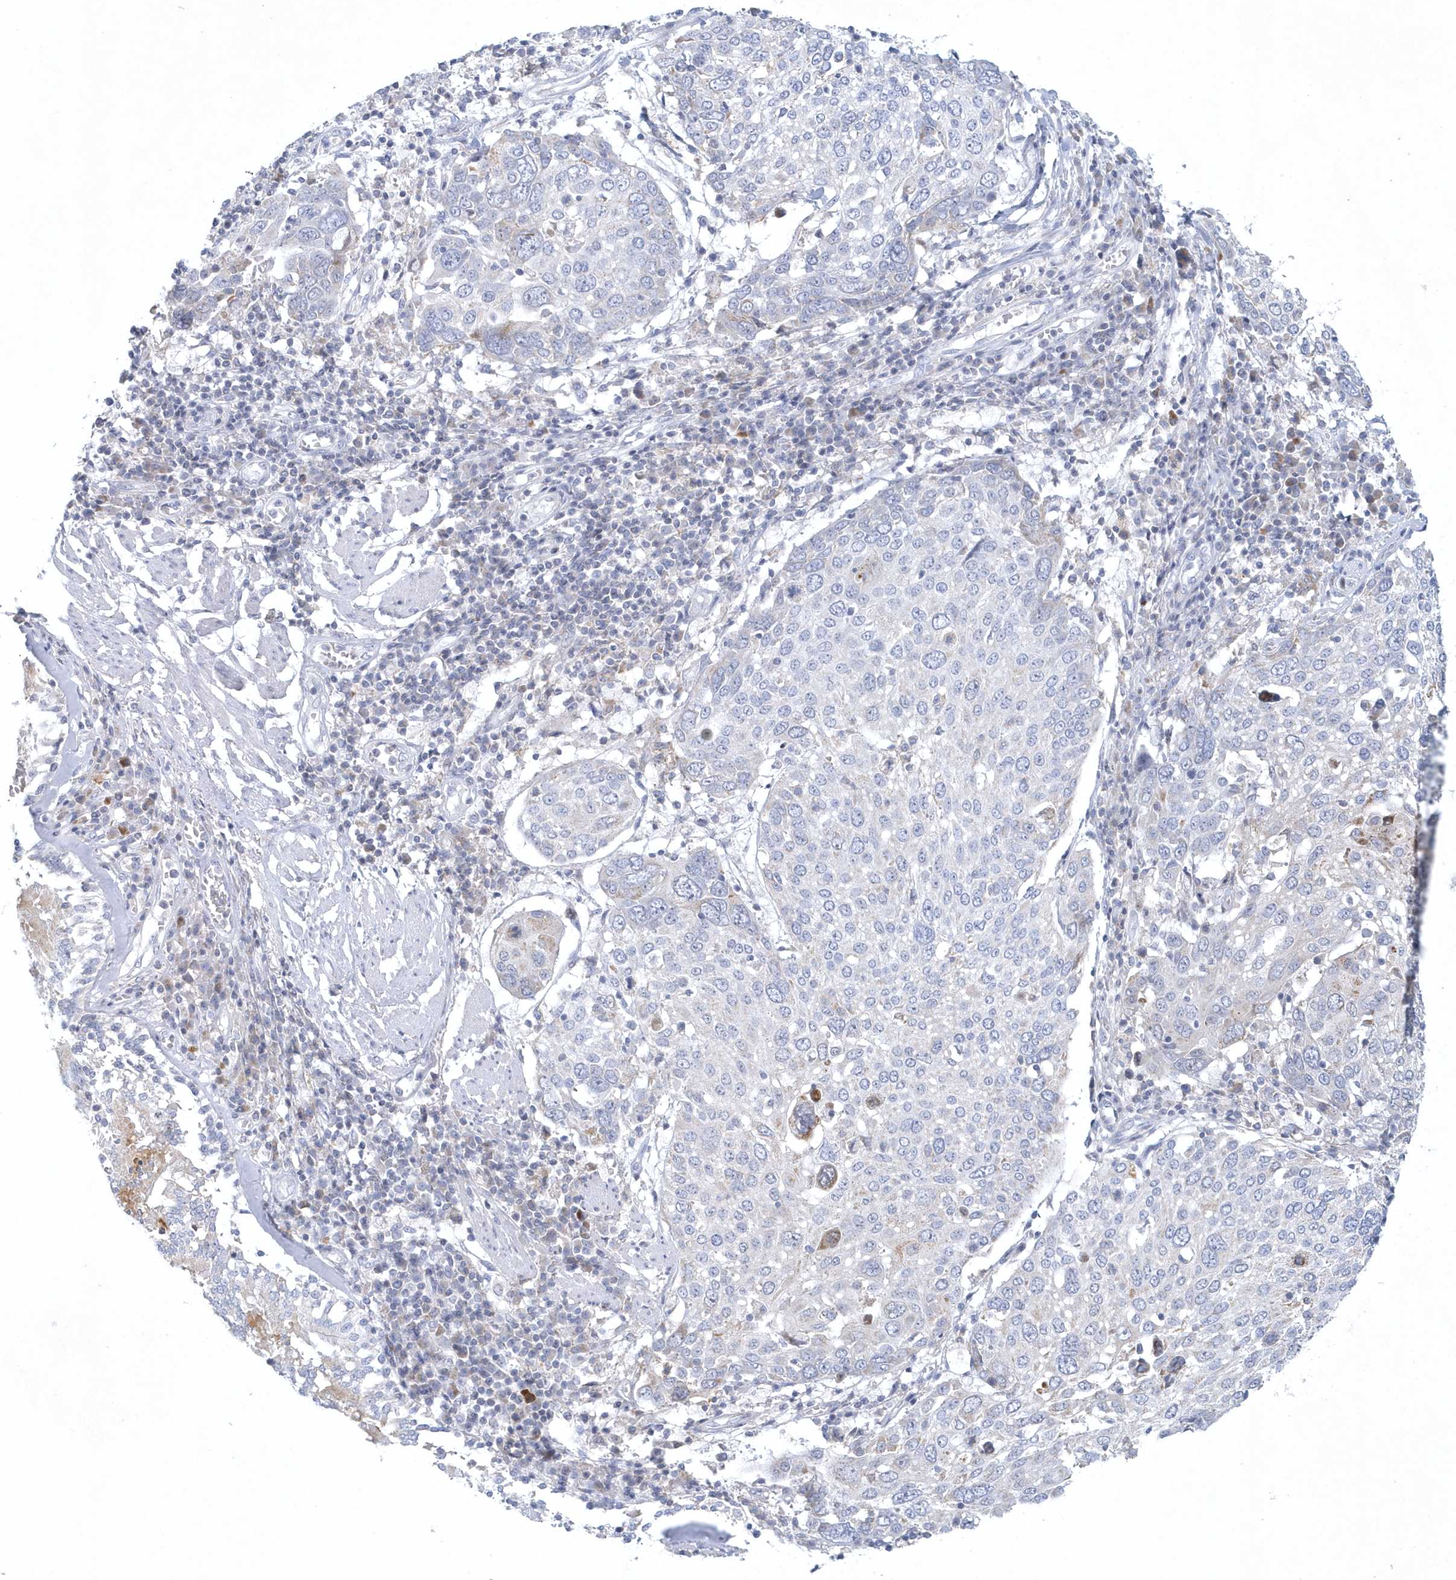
{"staining": {"intensity": "negative", "quantity": "none", "location": "none"}, "tissue": "lung cancer", "cell_type": "Tumor cells", "image_type": "cancer", "snomed": [{"axis": "morphology", "description": "Squamous cell carcinoma, NOS"}, {"axis": "topography", "description": "Lung"}], "caption": "An immunohistochemistry image of lung squamous cell carcinoma is shown. There is no staining in tumor cells of lung squamous cell carcinoma.", "gene": "NIPAL1", "patient": {"sex": "male", "age": 65}}